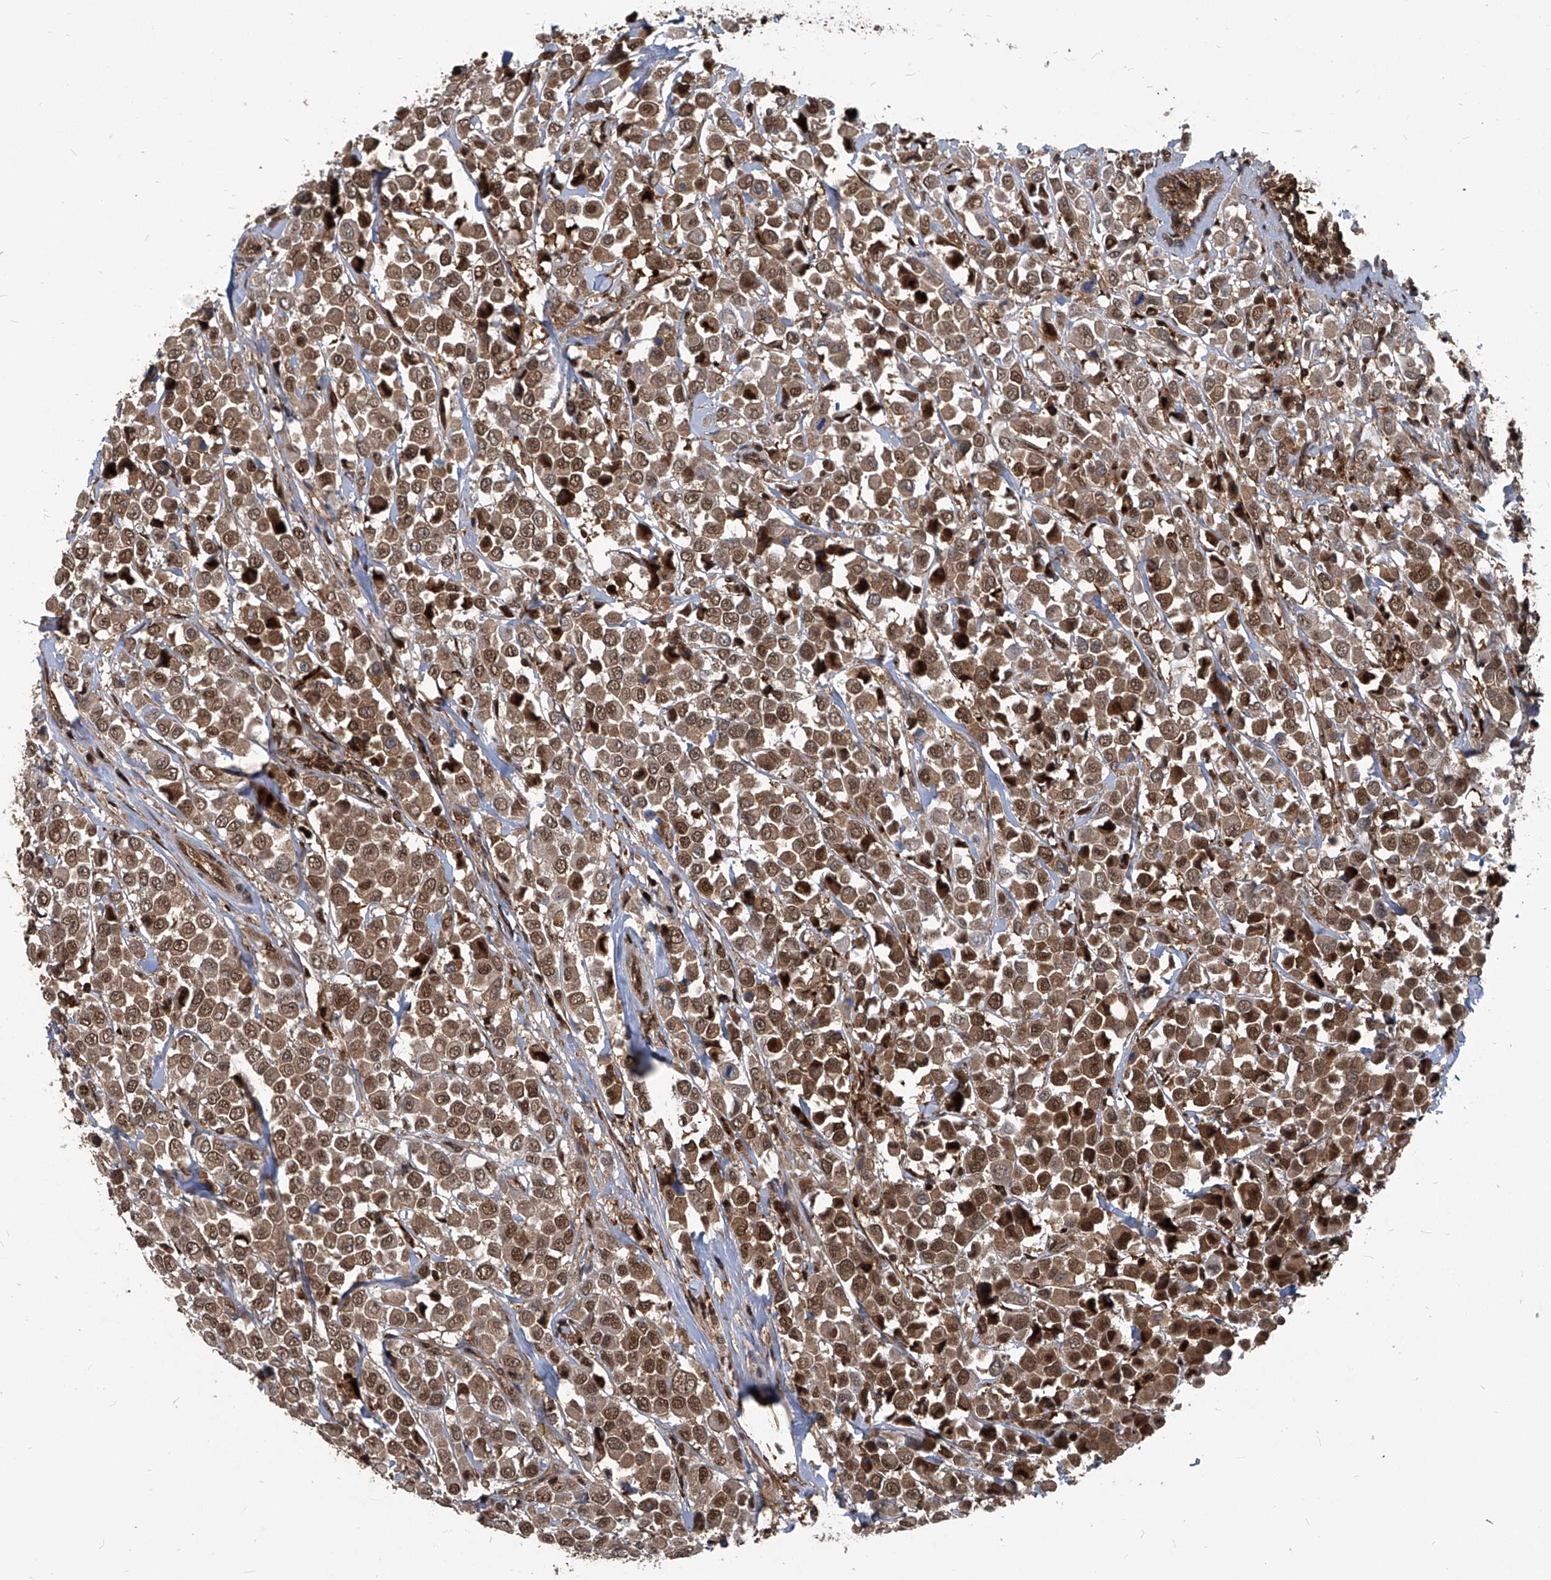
{"staining": {"intensity": "moderate", "quantity": ">75%", "location": "cytoplasmic/membranous,nuclear"}, "tissue": "breast cancer", "cell_type": "Tumor cells", "image_type": "cancer", "snomed": [{"axis": "morphology", "description": "Duct carcinoma"}, {"axis": "topography", "description": "Breast"}], "caption": "Protein staining of breast cancer tissue demonstrates moderate cytoplasmic/membranous and nuclear staining in approximately >75% of tumor cells.", "gene": "PSMB1", "patient": {"sex": "female", "age": 61}}